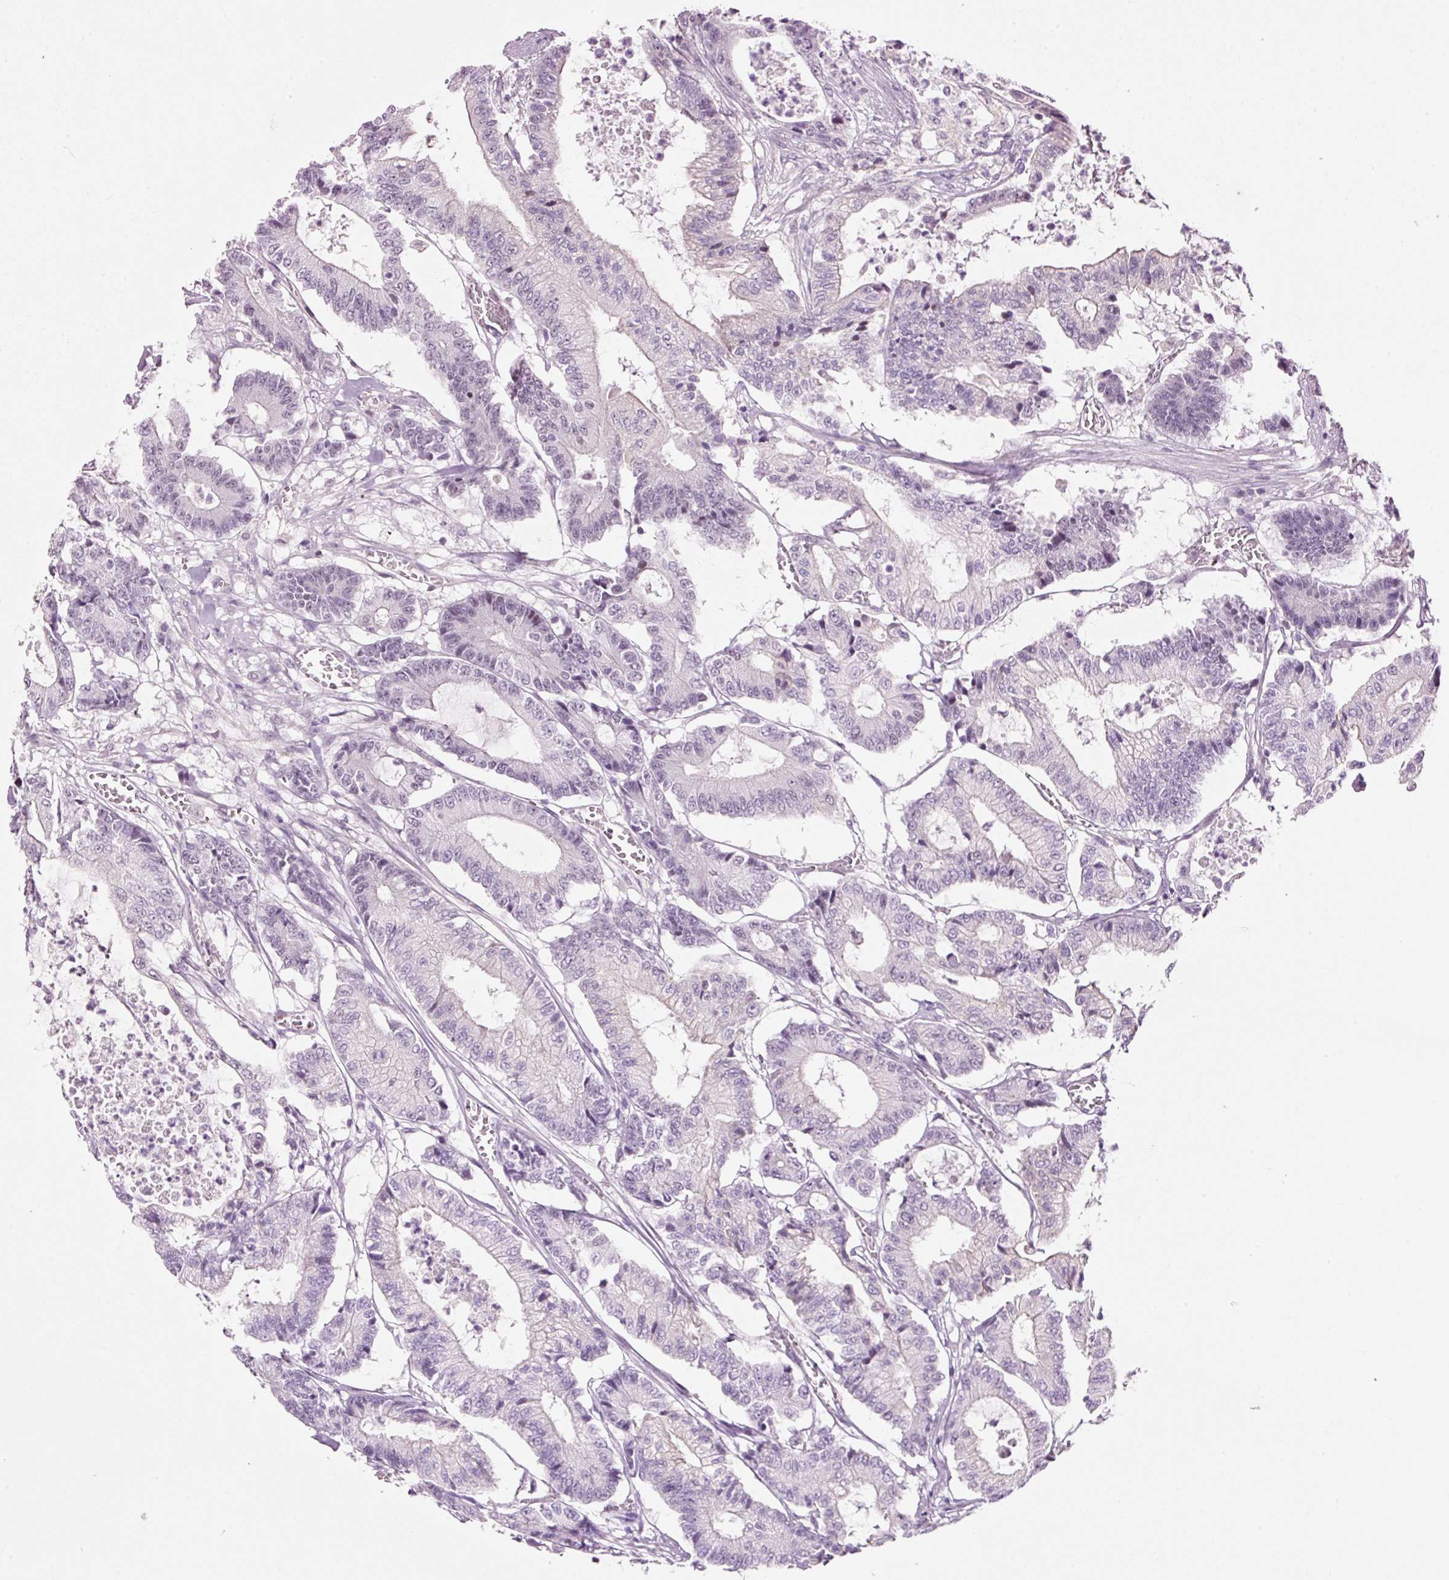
{"staining": {"intensity": "negative", "quantity": "none", "location": "none"}, "tissue": "colorectal cancer", "cell_type": "Tumor cells", "image_type": "cancer", "snomed": [{"axis": "morphology", "description": "Adenocarcinoma, NOS"}, {"axis": "topography", "description": "Colon"}], "caption": "Colorectal cancer (adenocarcinoma) was stained to show a protein in brown. There is no significant staining in tumor cells.", "gene": "GCG", "patient": {"sex": "female", "age": 84}}